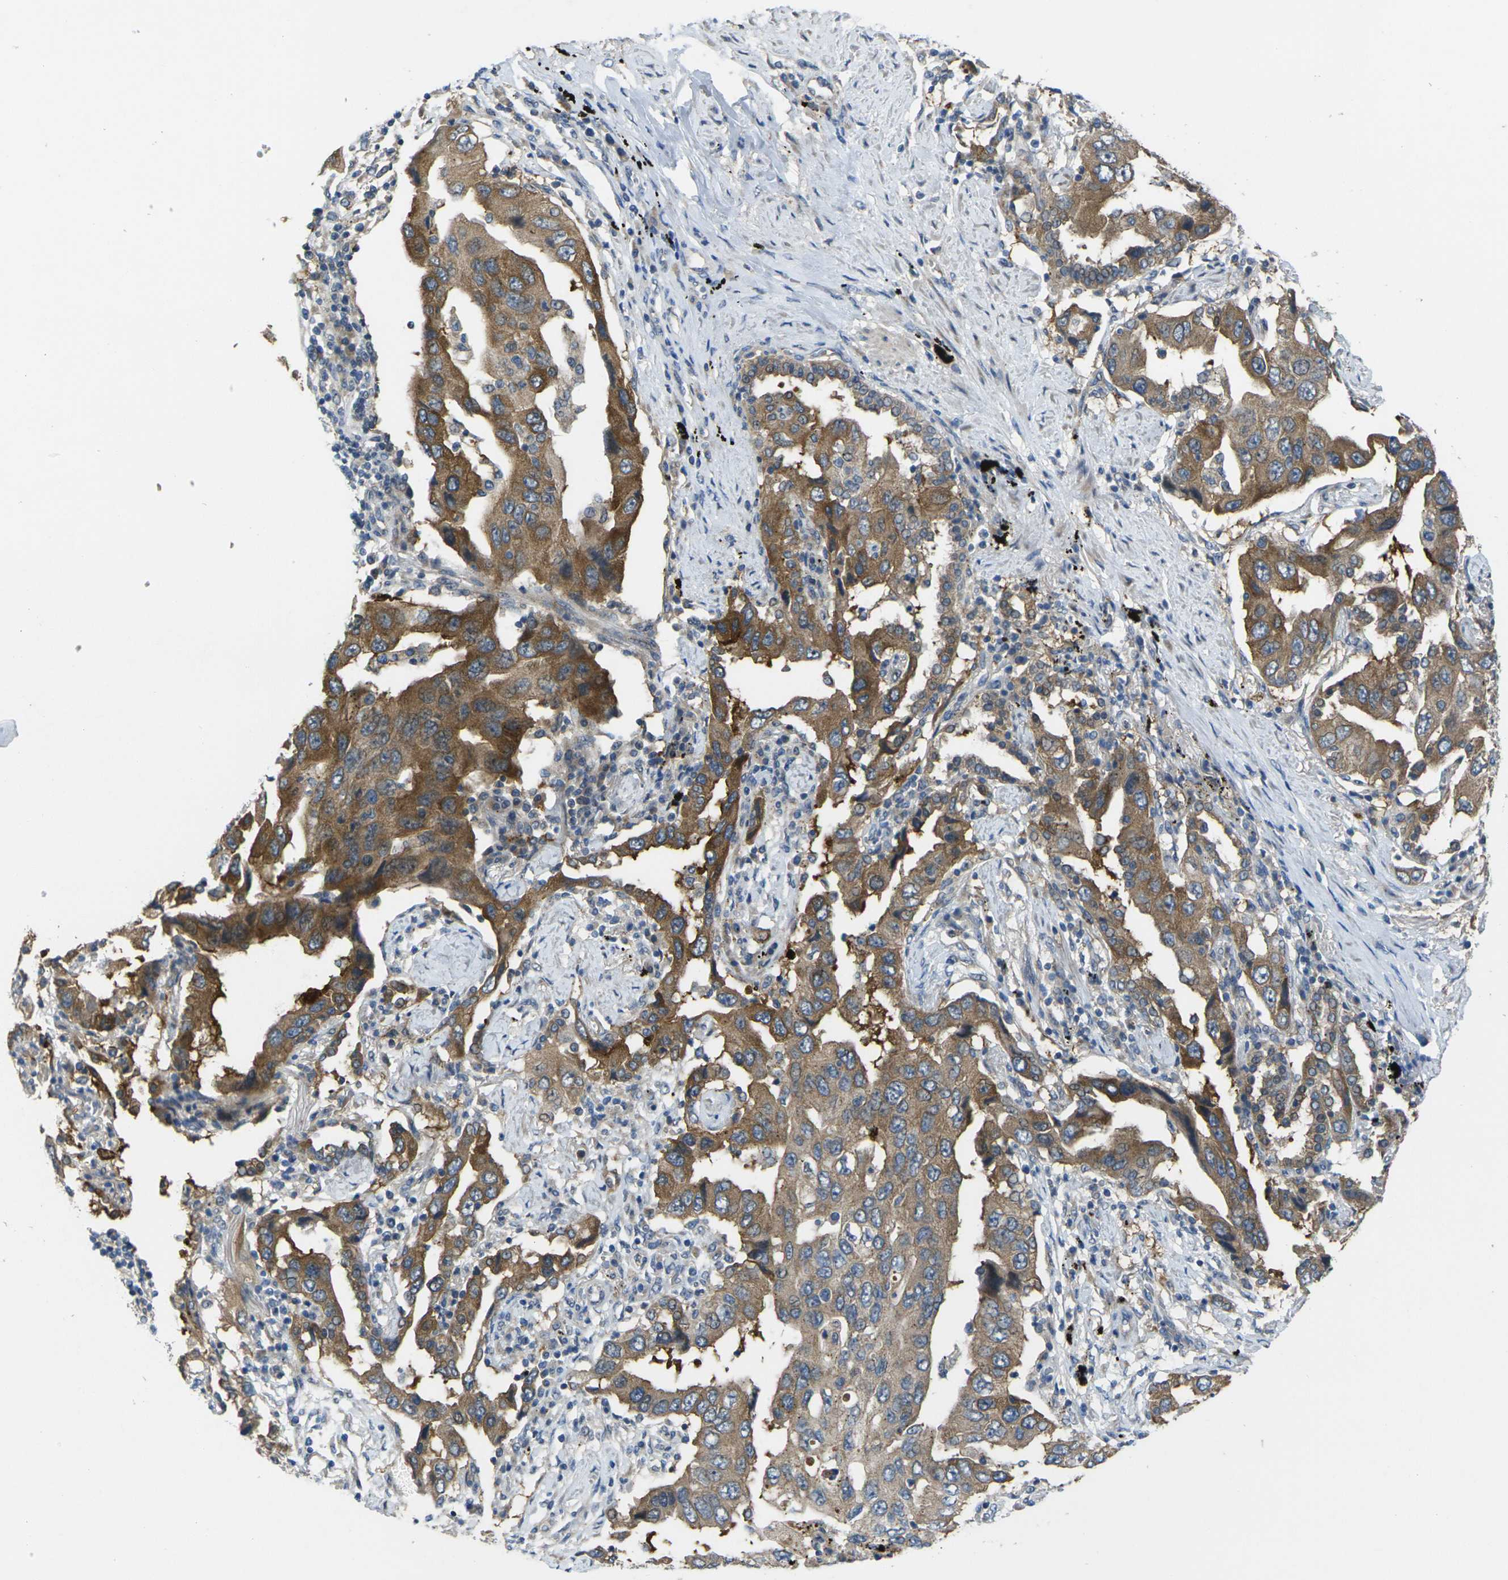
{"staining": {"intensity": "moderate", "quantity": ">75%", "location": "cytoplasmic/membranous"}, "tissue": "lung cancer", "cell_type": "Tumor cells", "image_type": "cancer", "snomed": [{"axis": "morphology", "description": "Adenocarcinoma, NOS"}, {"axis": "topography", "description": "Lung"}], "caption": "Moderate cytoplasmic/membranous protein positivity is appreciated in about >75% of tumor cells in adenocarcinoma (lung).", "gene": "GNA12", "patient": {"sex": "female", "age": 65}}